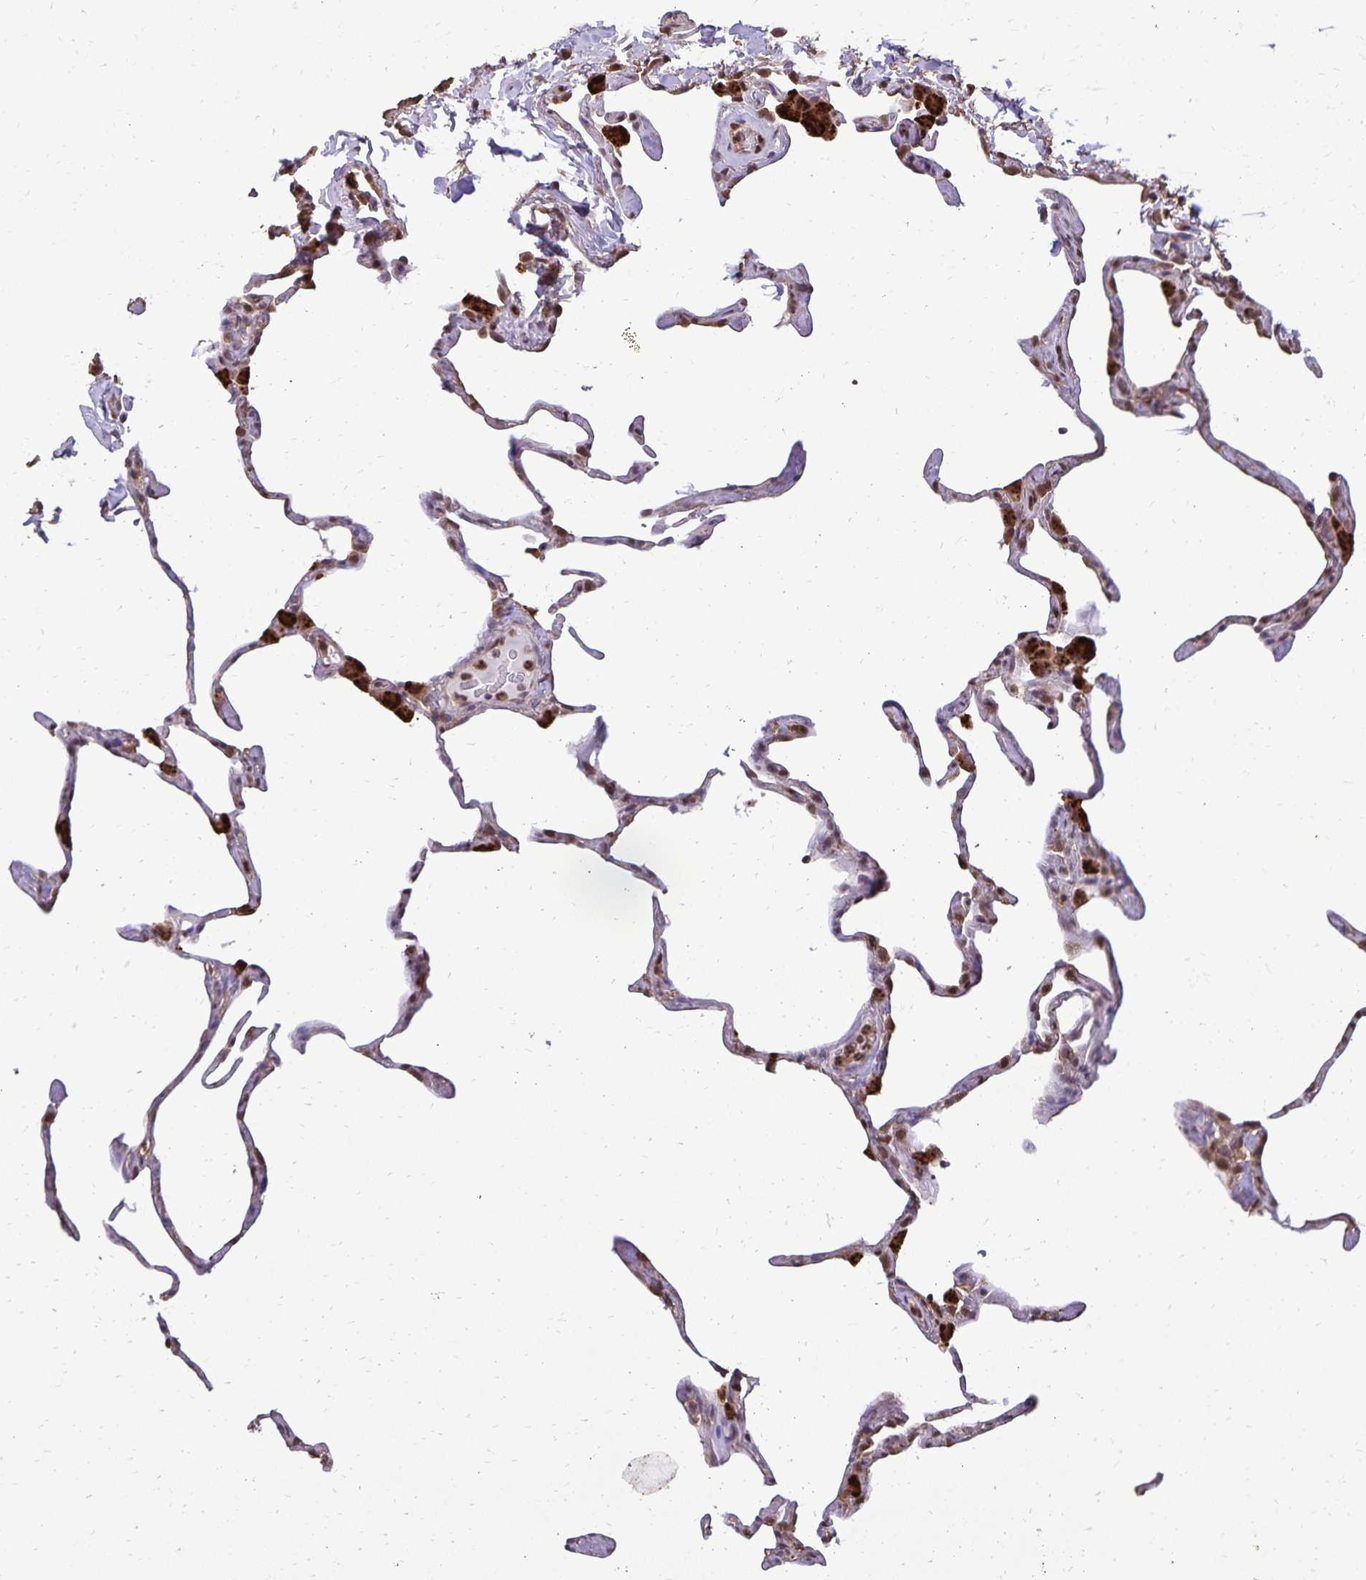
{"staining": {"intensity": "moderate", "quantity": "<25%", "location": "cytoplasmic/membranous"}, "tissue": "lung", "cell_type": "Alveolar cells", "image_type": "normal", "snomed": [{"axis": "morphology", "description": "Normal tissue, NOS"}, {"axis": "topography", "description": "Lung"}], "caption": "The photomicrograph displays immunohistochemical staining of unremarkable lung. There is moderate cytoplasmic/membranous positivity is appreciated in about <25% of alveolar cells. (DAB = brown stain, brightfield microscopy at high magnification).", "gene": "CHMP1B", "patient": {"sex": "male", "age": 65}}